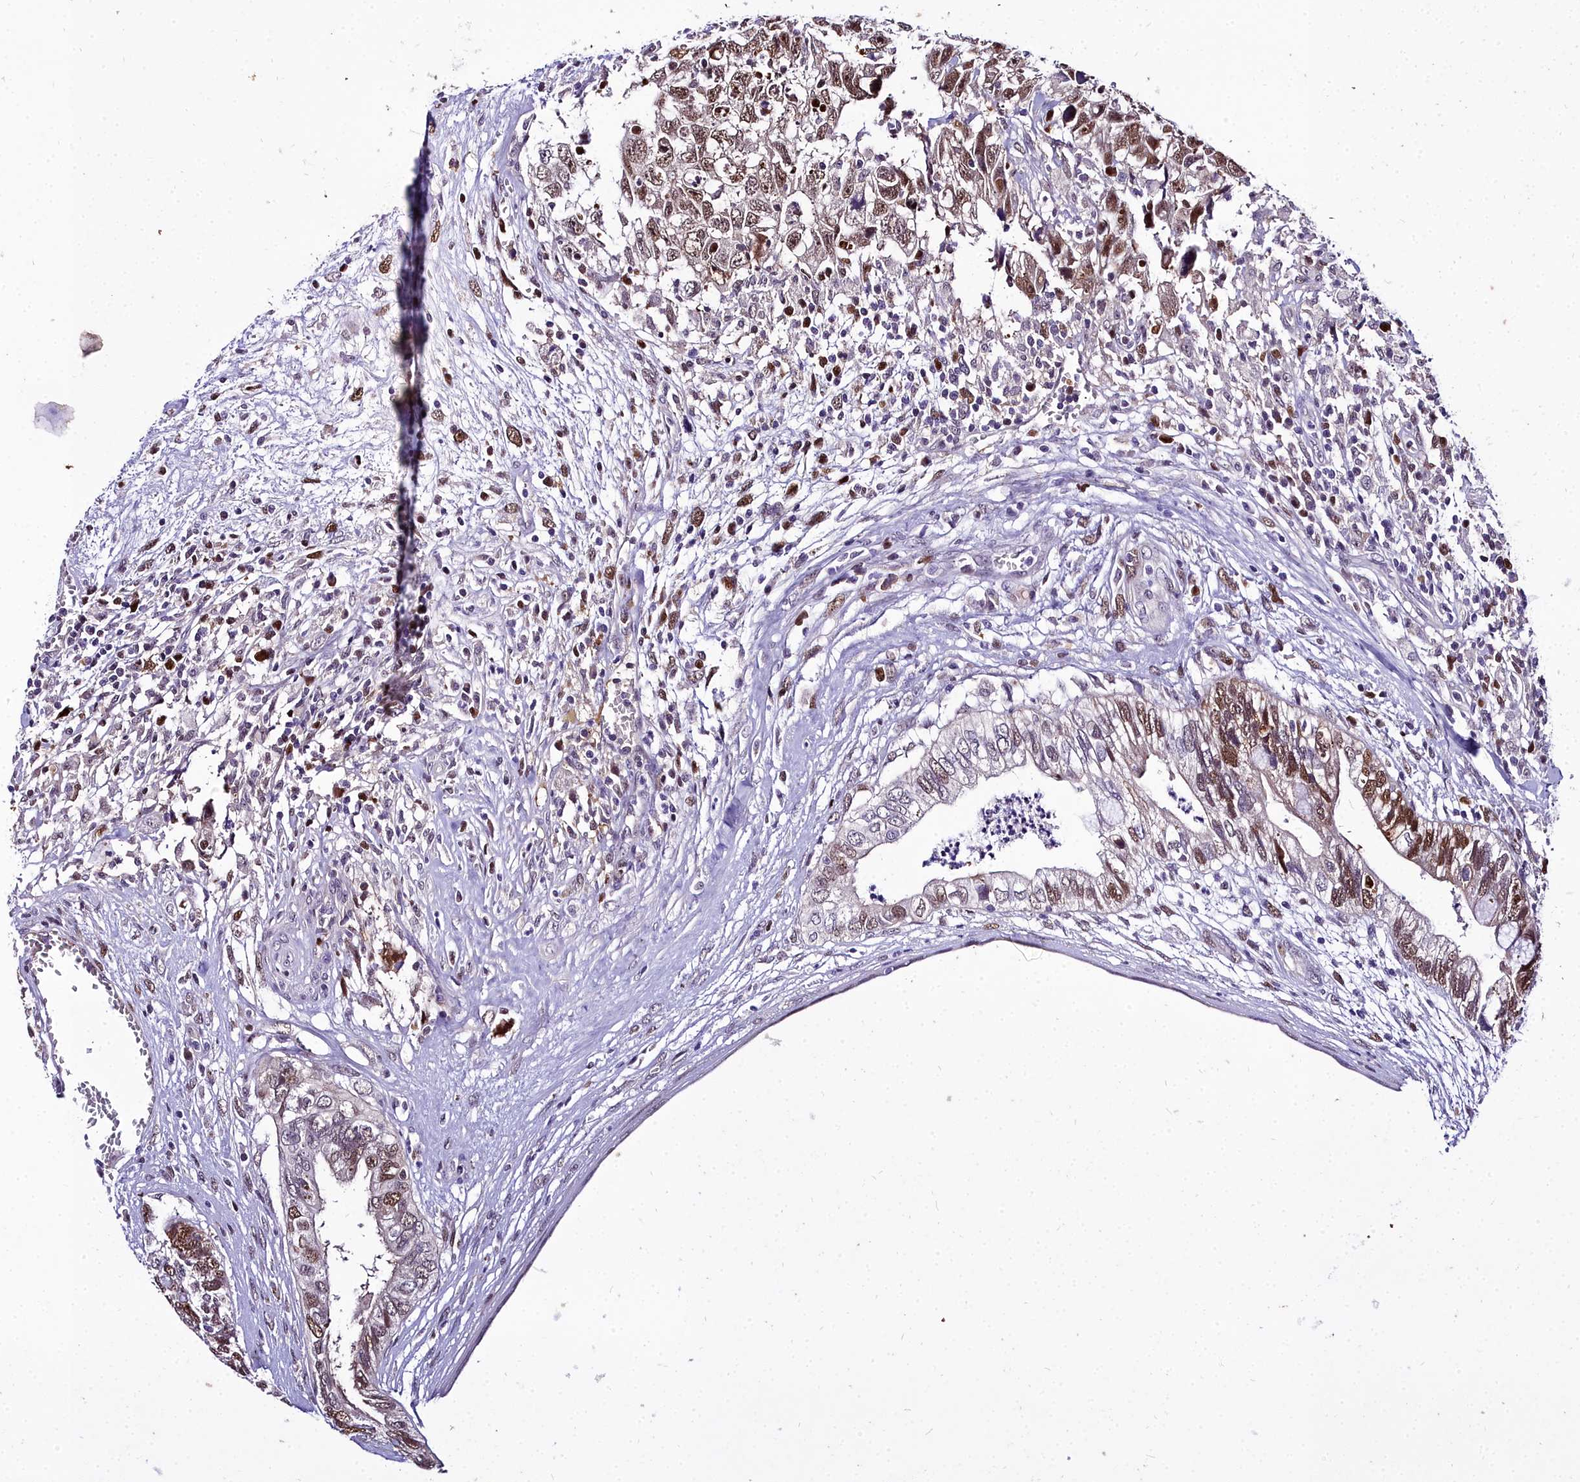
{"staining": {"intensity": "moderate", "quantity": ">75%", "location": "nuclear"}, "tissue": "testis cancer", "cell_type": "Tumor cells", "image_type": "cancer", "snomed": [{"axis": "morphology", "description": "Seminoma, NOS"}, {"axis": "morphology", "description": "Carcinoma, Embryonal, NOS"}, {"axis": "topography", "description": "Testis"}], "caption": "Immunohistochemistry (DAB (3,3'-diaminobenzidine)) staining of human testis cancer displays moderate nuclear protein staining in approximately >75% of tumor cells.", "gene": "TRIML2", "patient": {"sex": "male", "age": 29}}